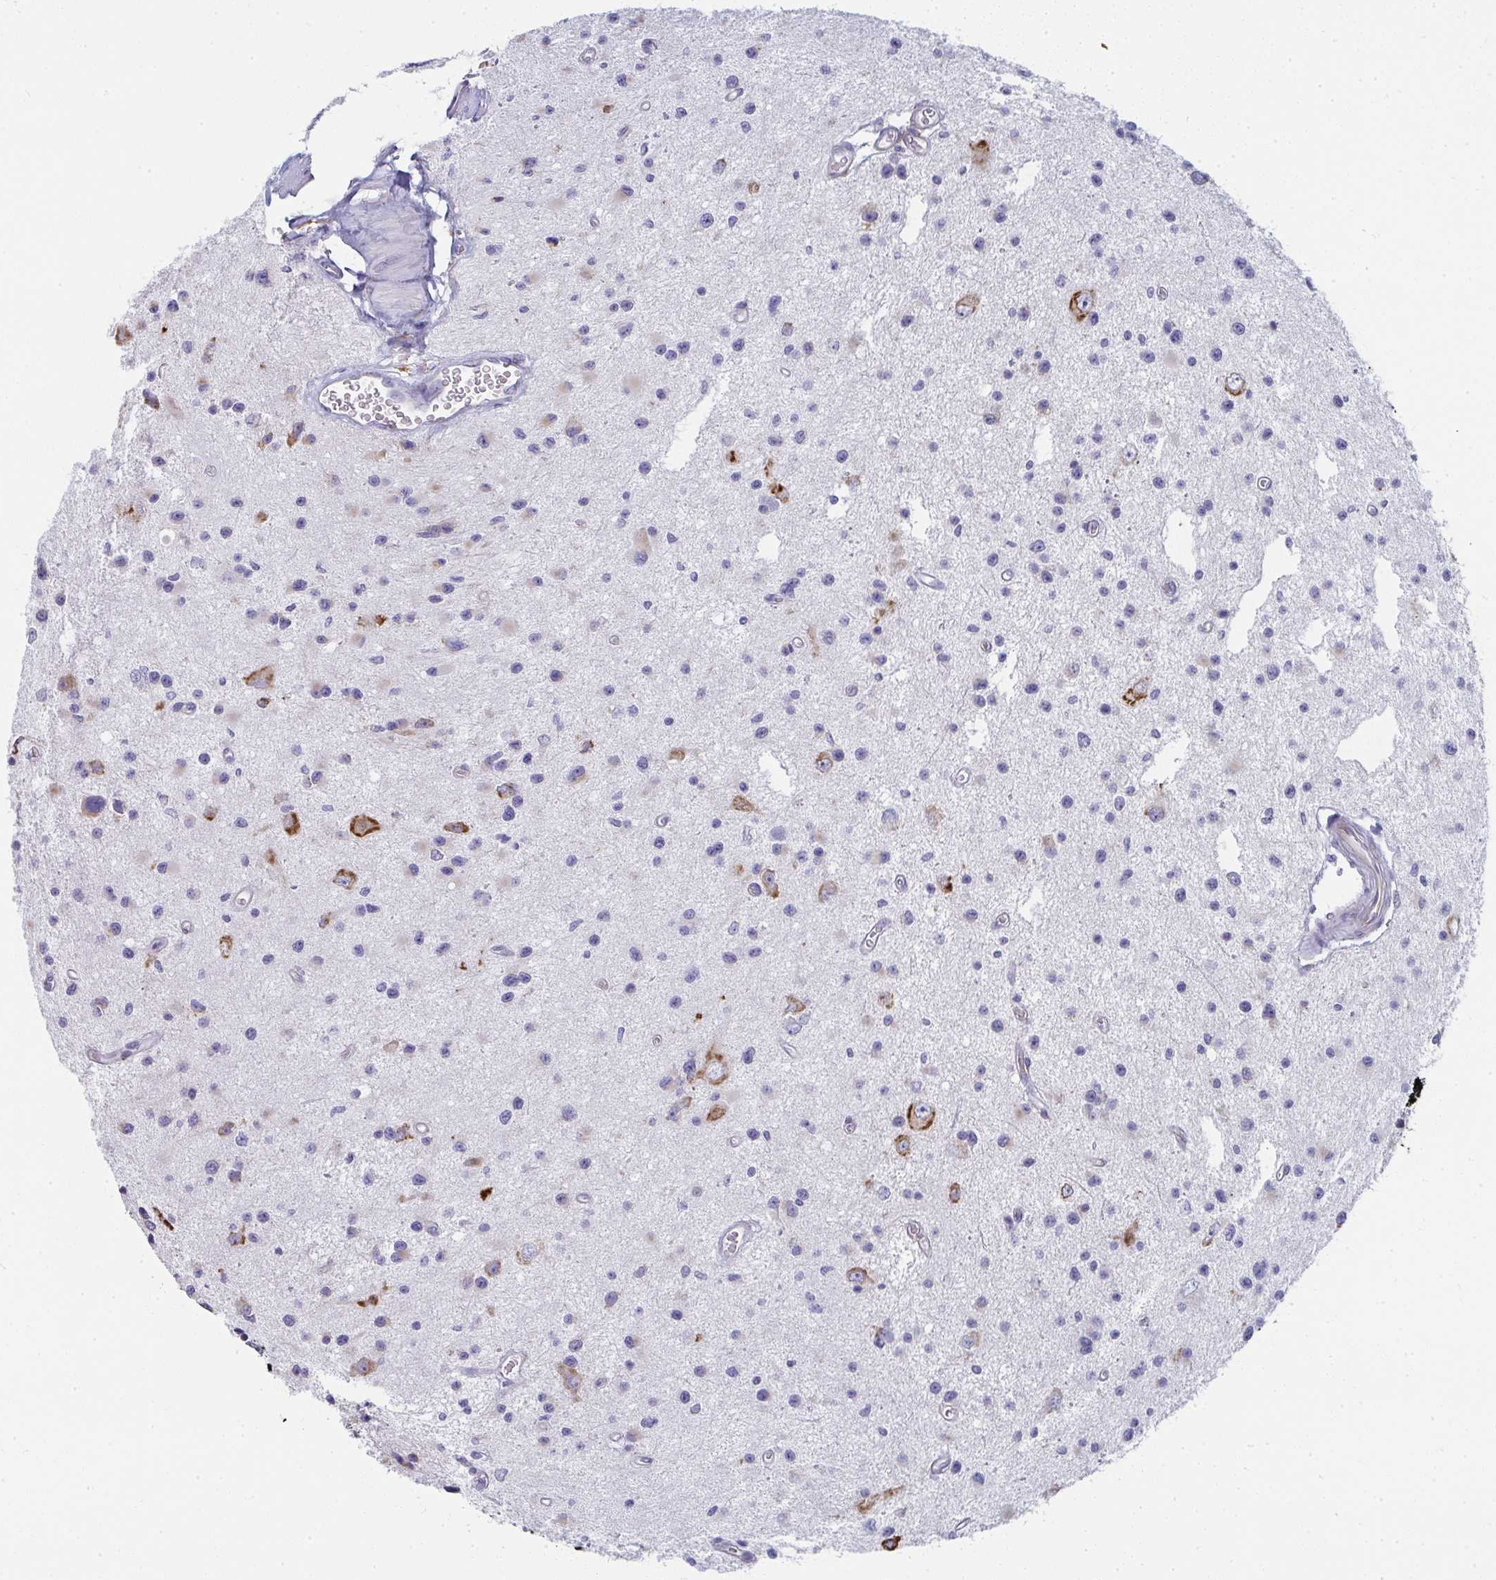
{"staining": {"intensity": "negative", "quantity": "none", "location": "none"}, "tissue": "glioma", "cell_type": "Tumor cells", "image_type": "cancer", "snomed": [{"axis": "morphology", "description": "Glioma, malignant, Low grade"}, {"axis": "topography", "description": "Brain"}], "caption": "Immunohistochemical staining of human glioma exhibits no significant positivity in tumor cells.", "gene": "SHROOM1", "patient": {"sex": "male", "age": 43}}